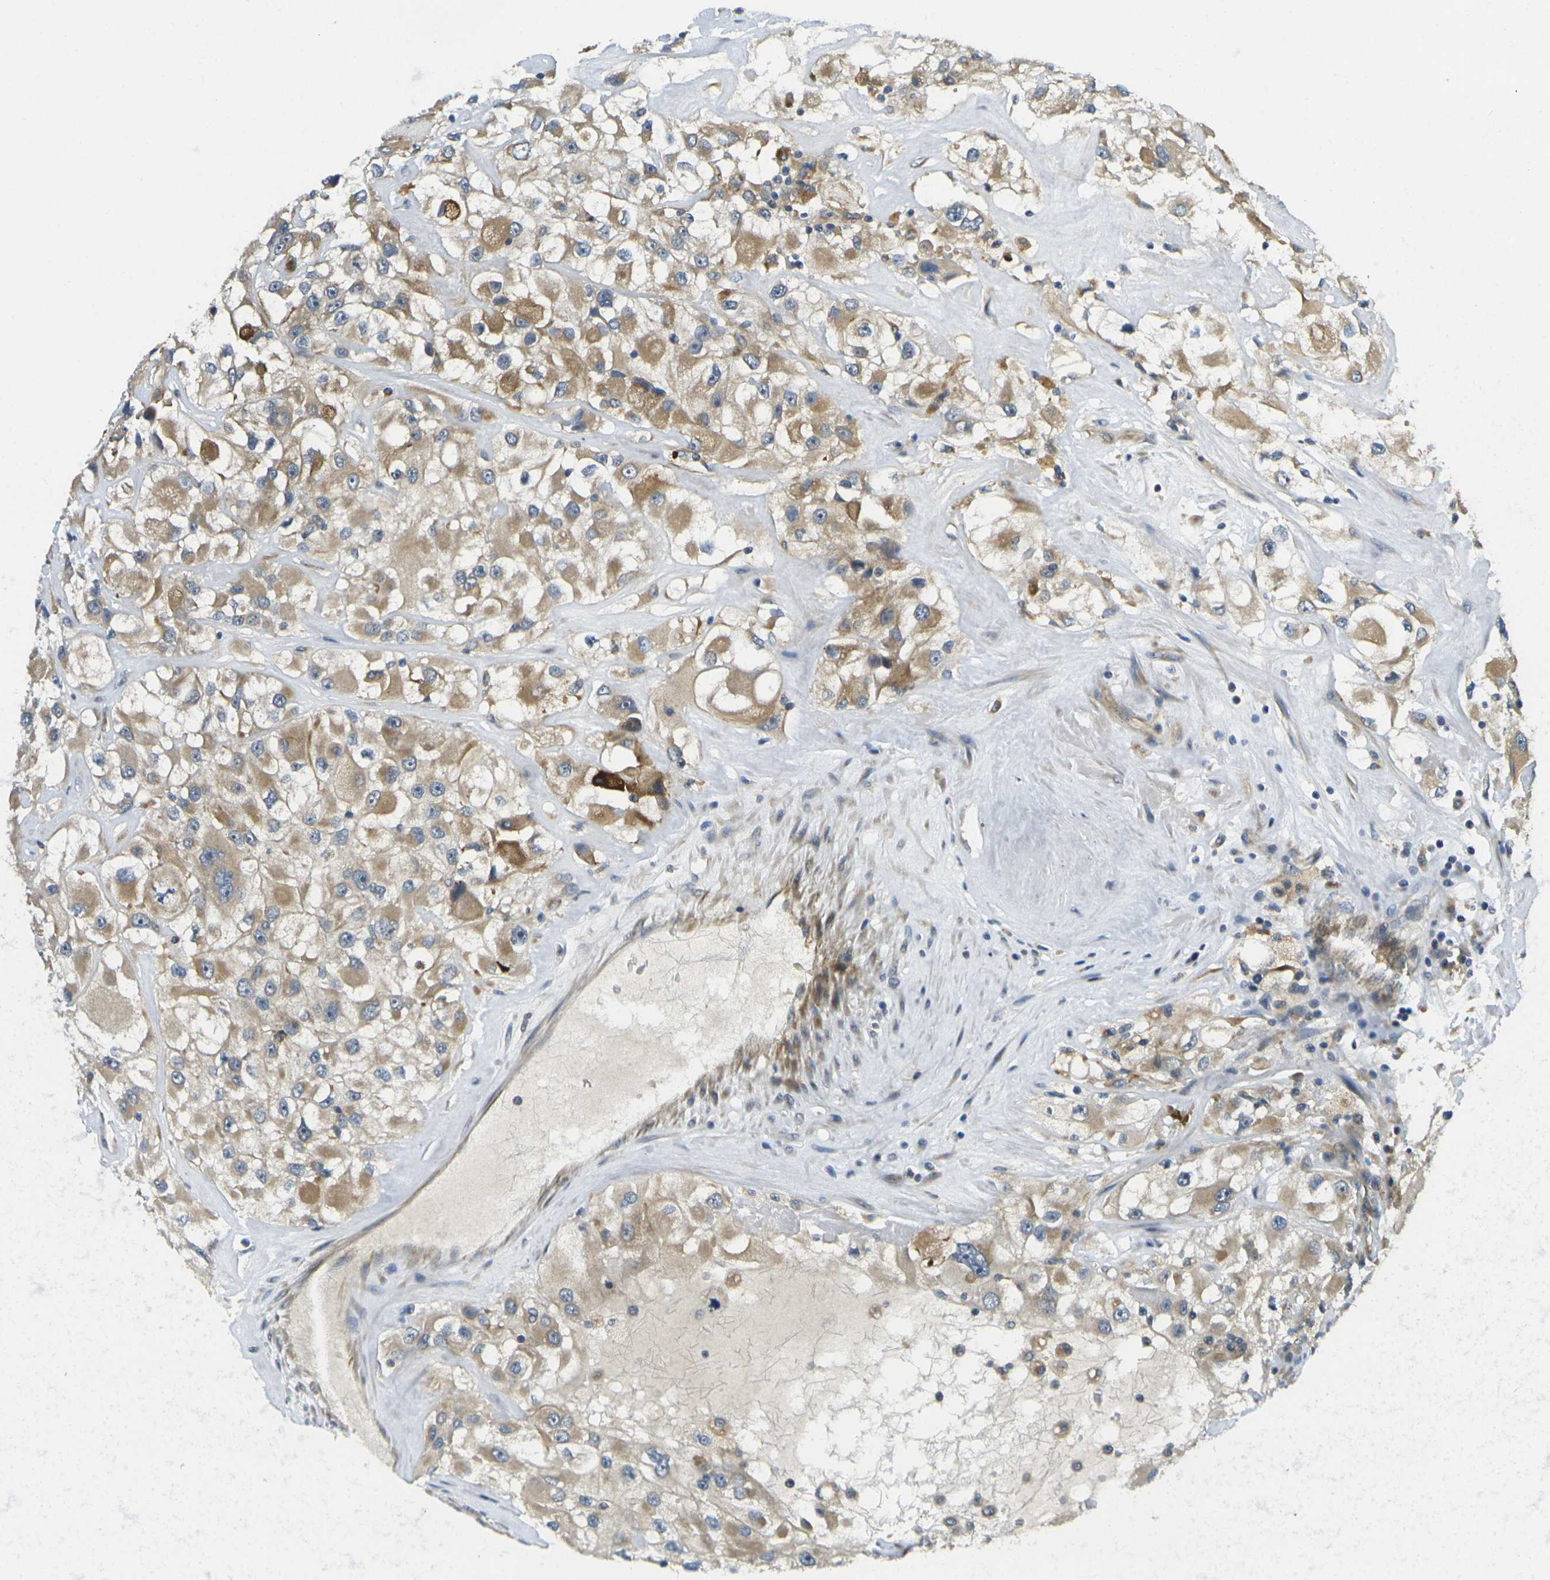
{"staining": {"intensity": "weak", "quantity": "25%-75%", "location": "cytoplasmic/membranous"}, "tissue": "renal cancer", "cell_type": "Tumor cells", "image_type": "cancer", "snomed": [{"axis": "morphology", "description": "Adenocarcinoma, NOS"}, {"axis": "topography", "description": "Kidney"}], "caption": "IHC photomicrograph of neoplastic tissue: human renal cancer (adenocarcinoma) stained using immunohistochemistry (IHC) demonstrates low levels of weak protein expression localized specifically in the cytoplasmic/membranous of tumor cells, appearing as a cytoplasmic/membranous brown color.", "gene": "MINAR2", "patient": {"sex": "female", "age": 52}}